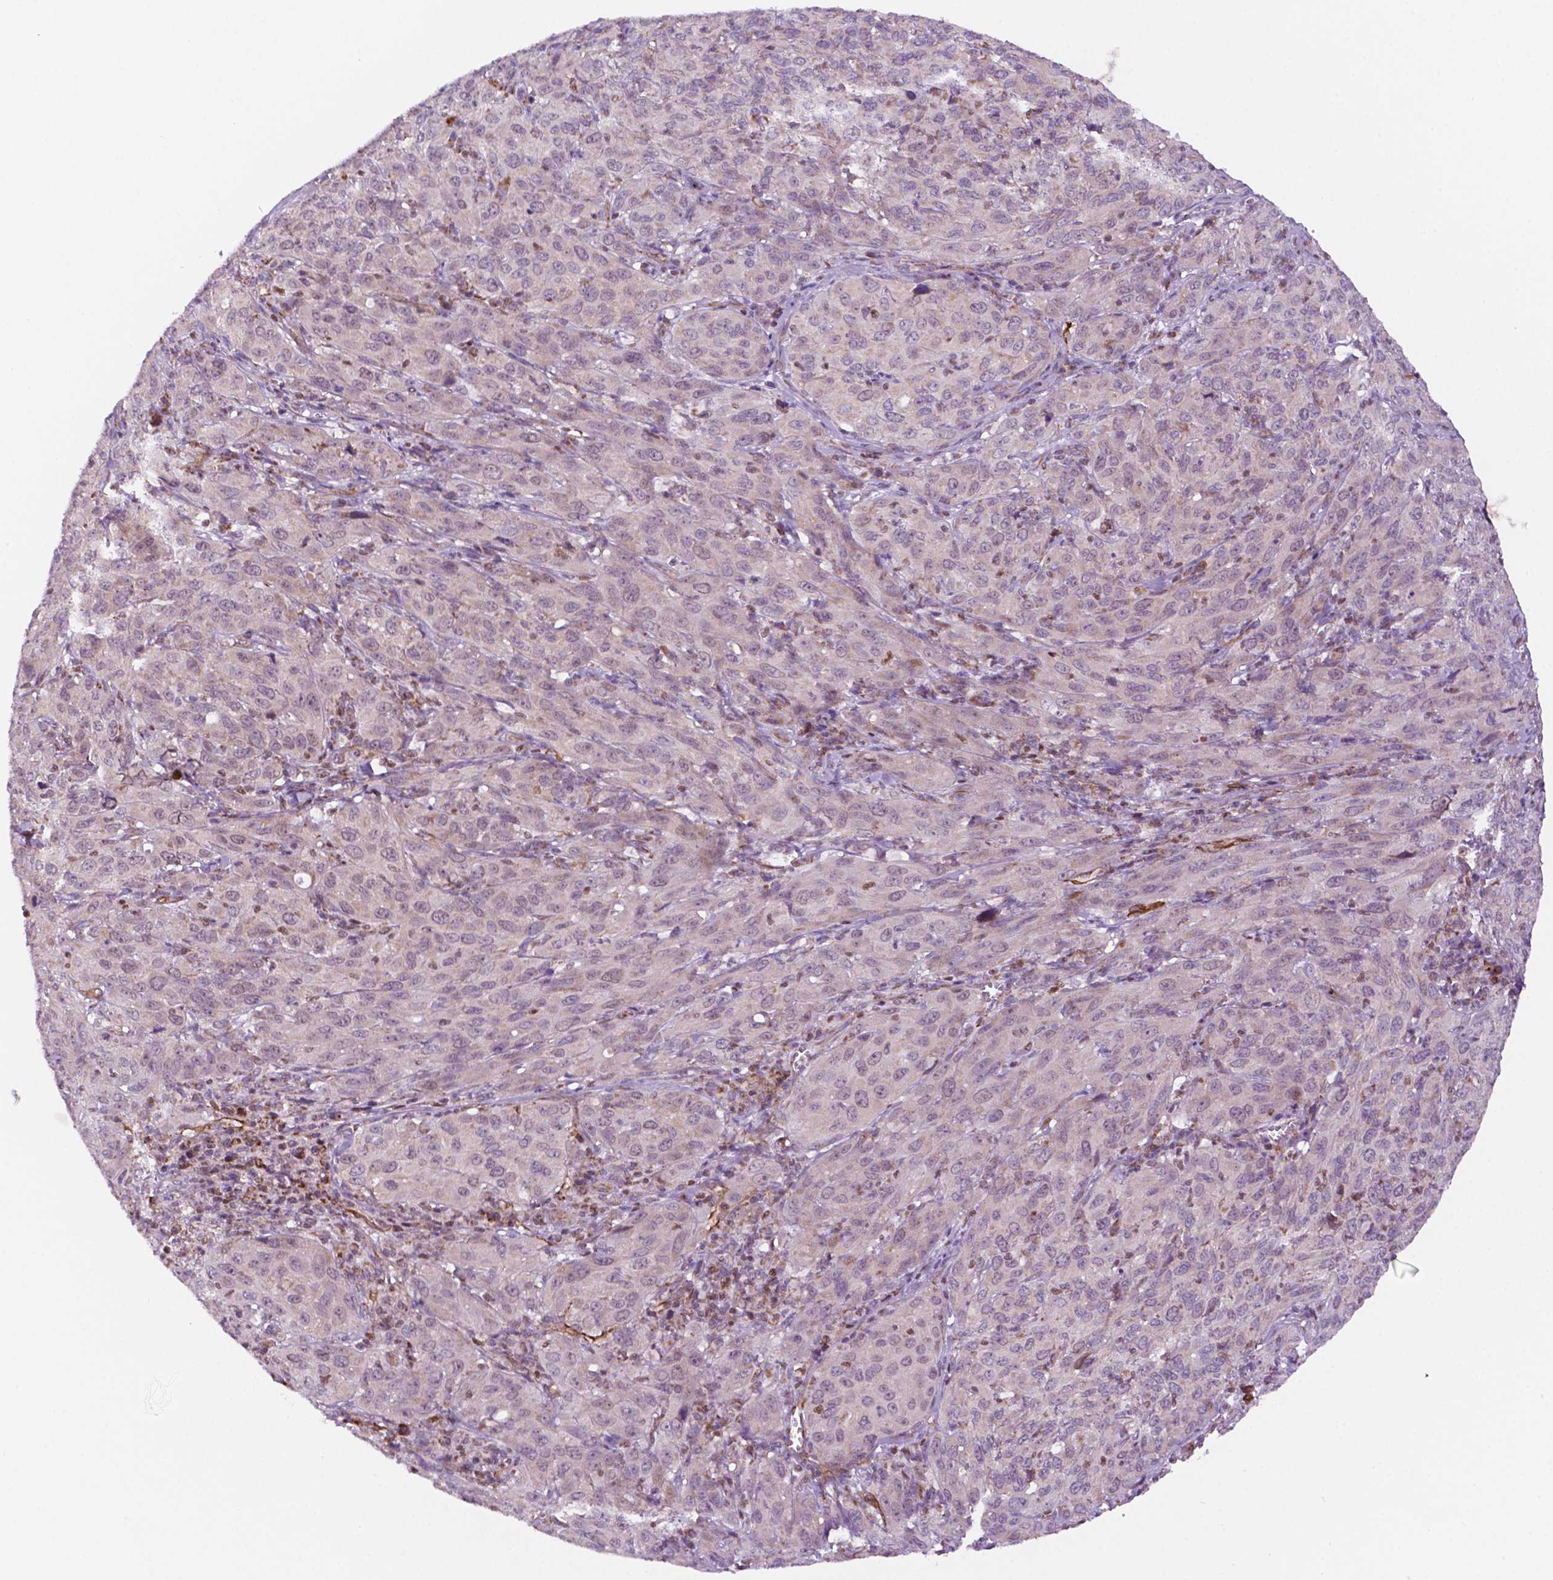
{"staining": {"intensity": "weak", "quantity": "<25%", "location": "cytoplasmic/membranous"}, "tissue": "cervical cancer", "cell_type": "Tumor cells", "image_type": "cancer", "snomed": [{"axis": "morphology", "description": "Normal tissue, NOS"}, {"axis": "morphology", "description": "Squamous cell carcinoma, NOS"}, {"axis": "topography", "description": "Cervix"}], "caption": "Immunohistochemistry (IHC) micrograph of neoplastic tissue: cervical cancer stained with DAB shows no significant protein positivity in tumor cells. (Immunohistochemistry (IHC), brightfield microscopy, high magnification).", "gene": "GEMIN4", "patient": {"sex": "female", "age": 51}}